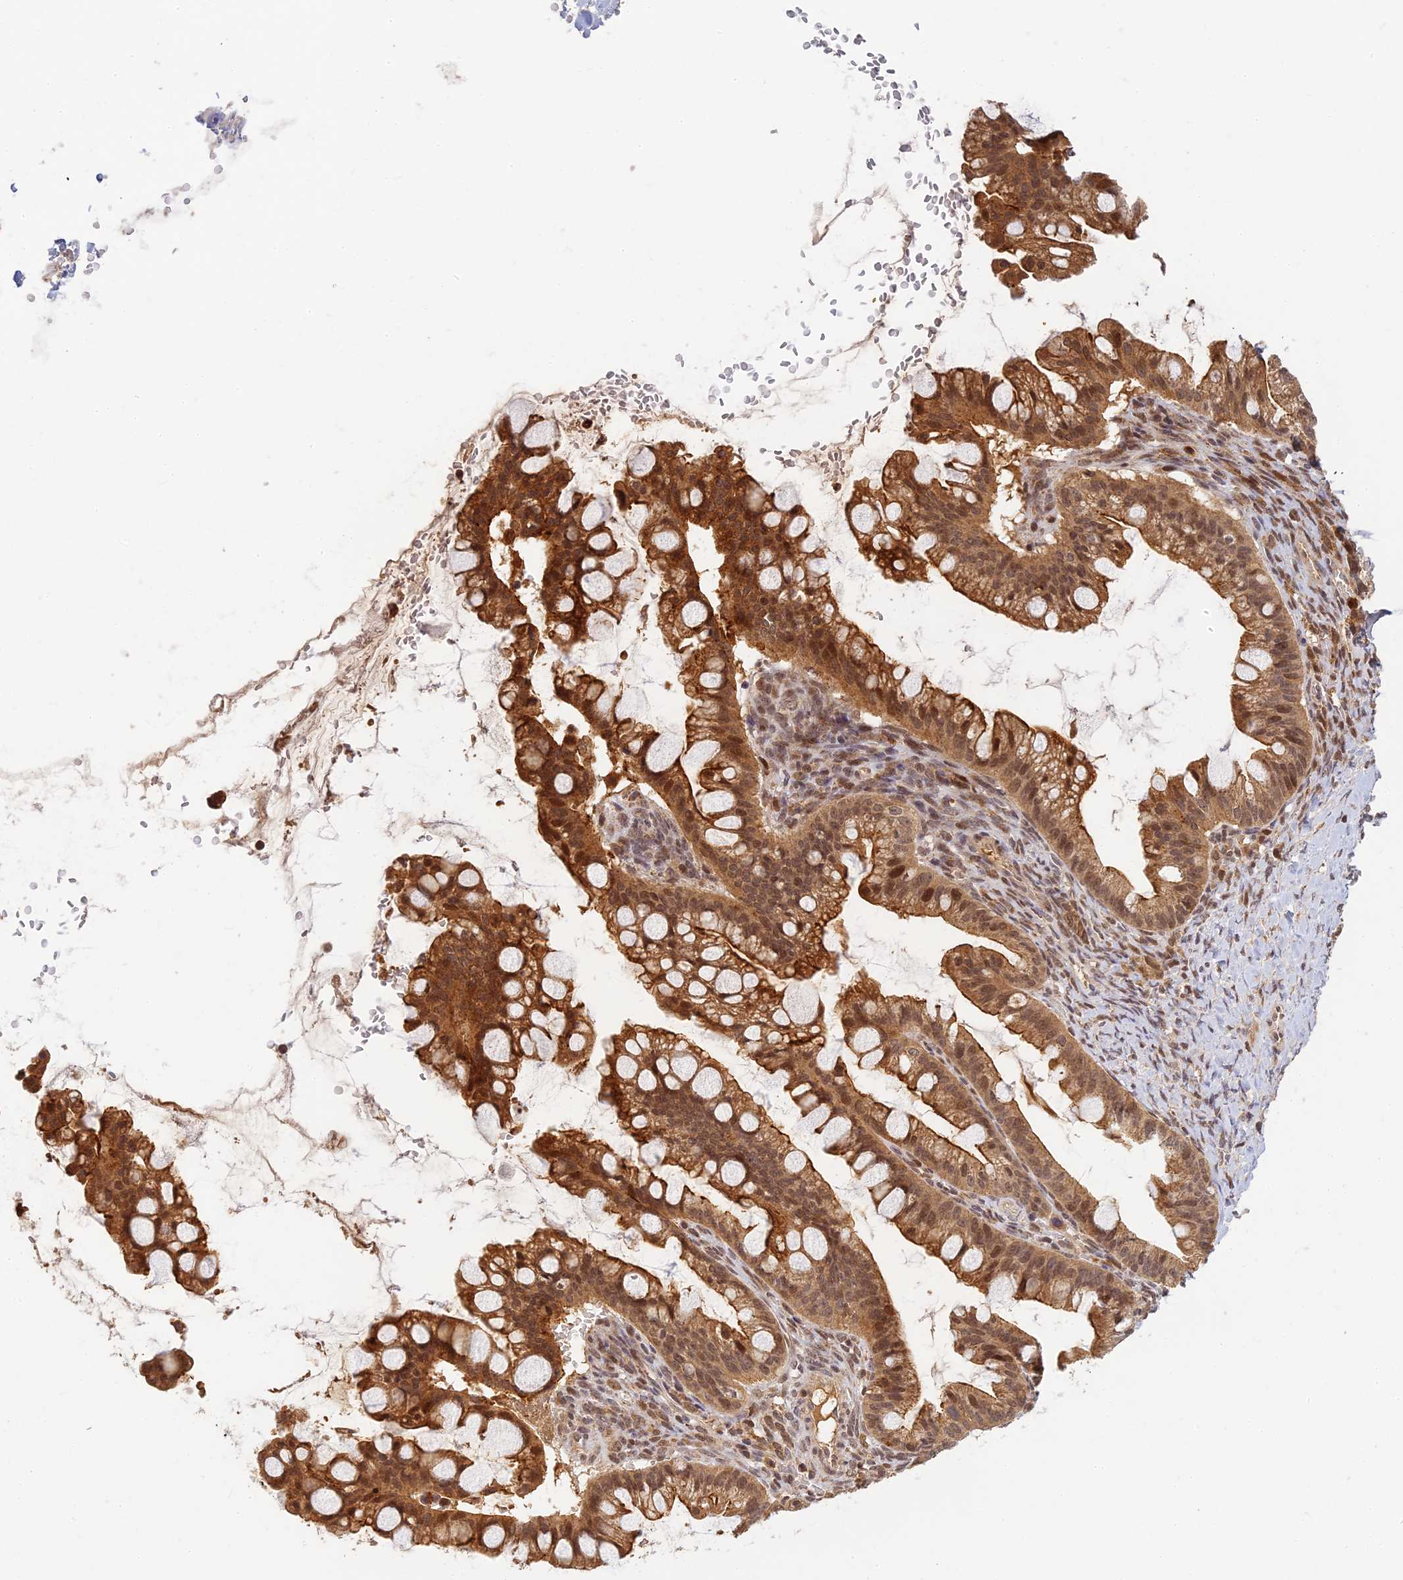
{"staining": {"intensity": "moderate", "quantity": ">75%", "location": "cytoplasmic/membranous"}, "tissue": "ovarian cancer", "cell_type": "Tumor cells", "image_type": "cancer", "snomed": [{"axis": "morphology", "description": "Cystadenocarcinoma, mucinous, NOS"}, {"axis": "topography", "description": "Ovary"}], "caption": "Ovarian cancer (mucinous cystadenocarcinoma) stained for a protein (brown) exhibits moderate cytoplasmic/membranous positive staining in about >75% of tumor cells.", "gene": "RGL3", "patient": {"sex": "female", "age": 73}}